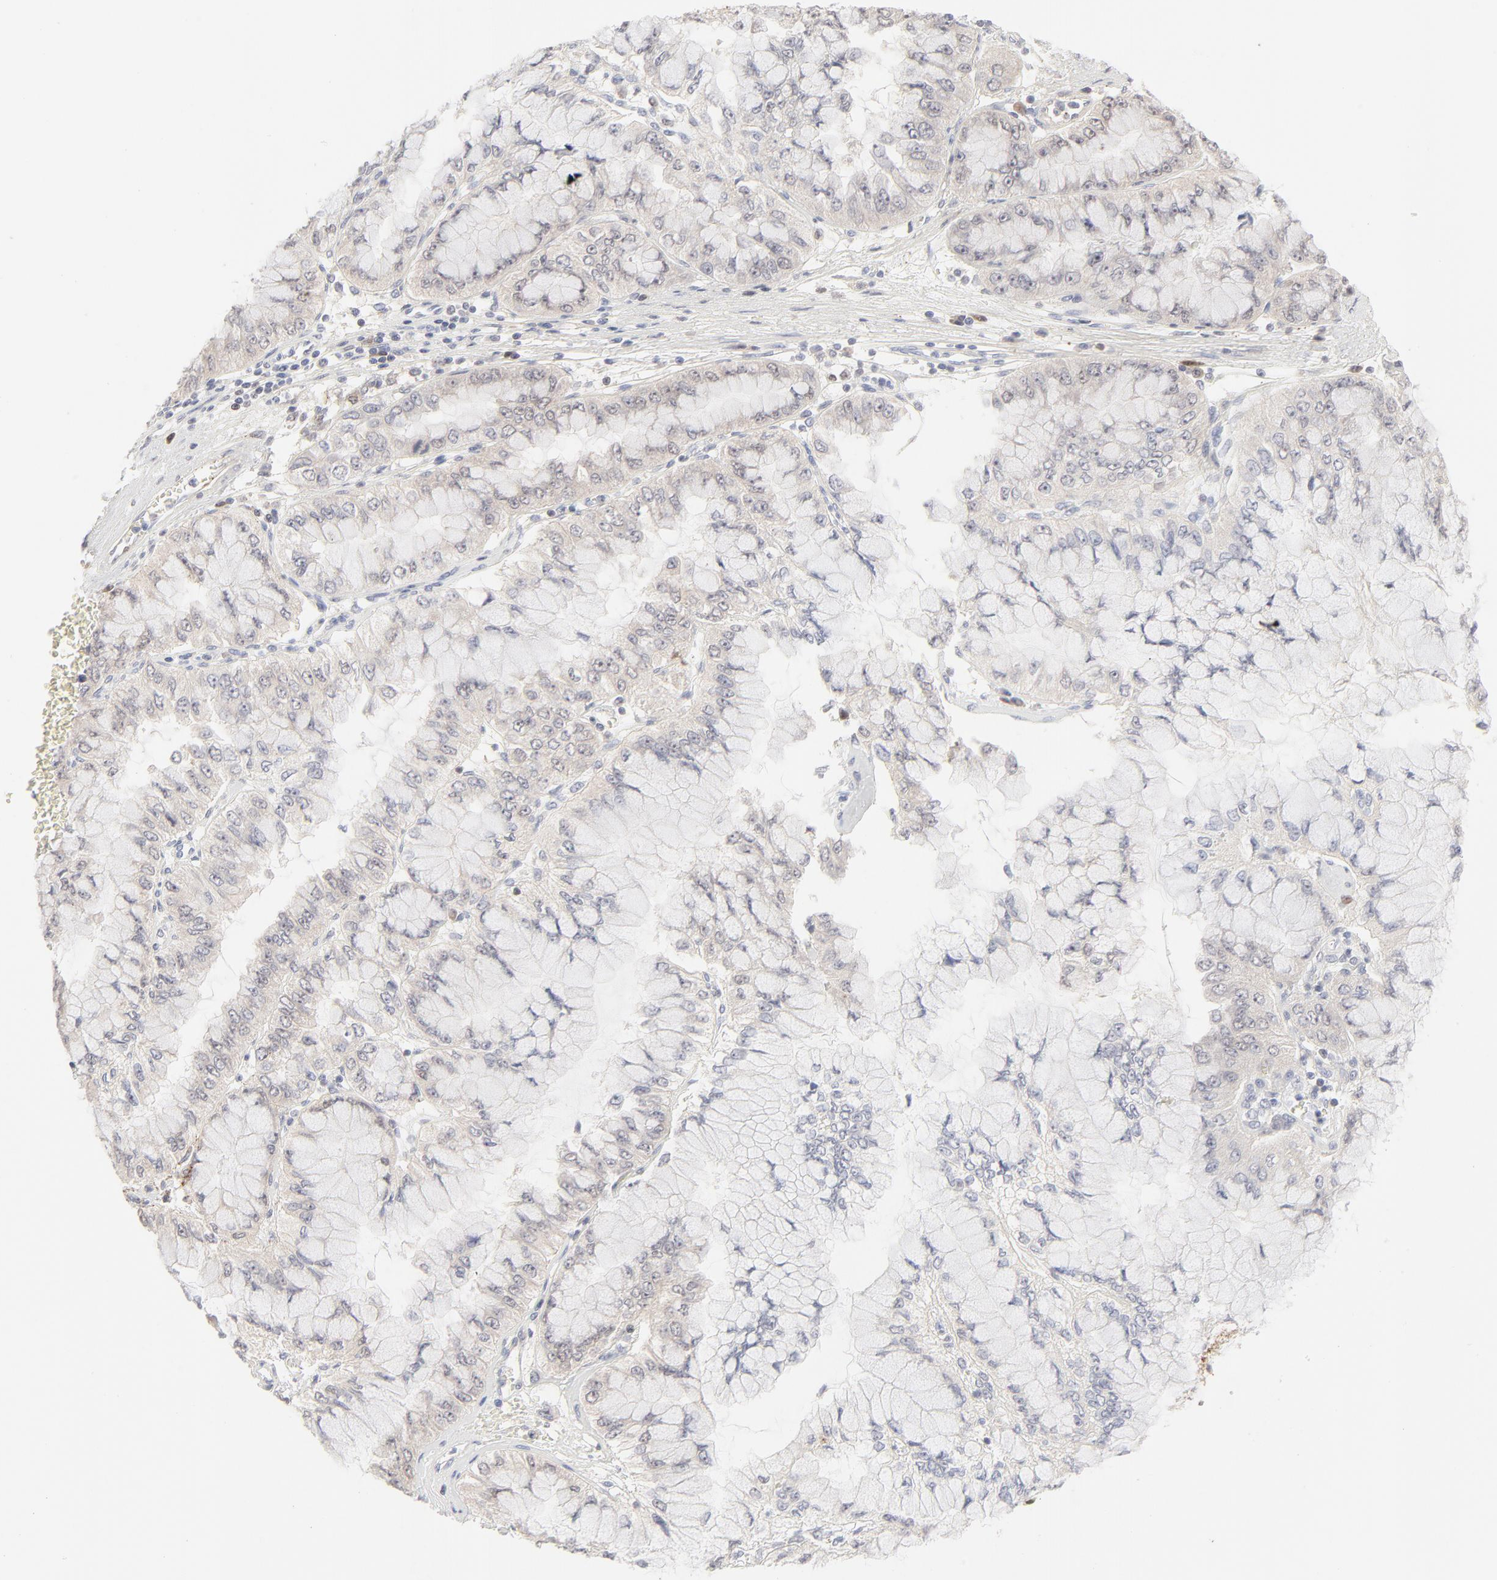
{"staining": {"intensity": "negative", "quantity": "none", "location": "none"}, "tissue": "liver cancer", "cell_type": "Tumor cells", "image_type": "cancer", "snomed": [{"axis": "morphology", "description": "Cholangiocarcinoma"}, {"axis": "topography", "description": "Liver"}], "caption": "An immunohistochemistry (IHC) micrograph of liver cancer (cholangiocarcinoma) is shown. There is no staining in tumor cells of liver cancer (cholangiocarcinoma).", "gene": "CDK6", "patient": {"sex": "female", "age": 79}}